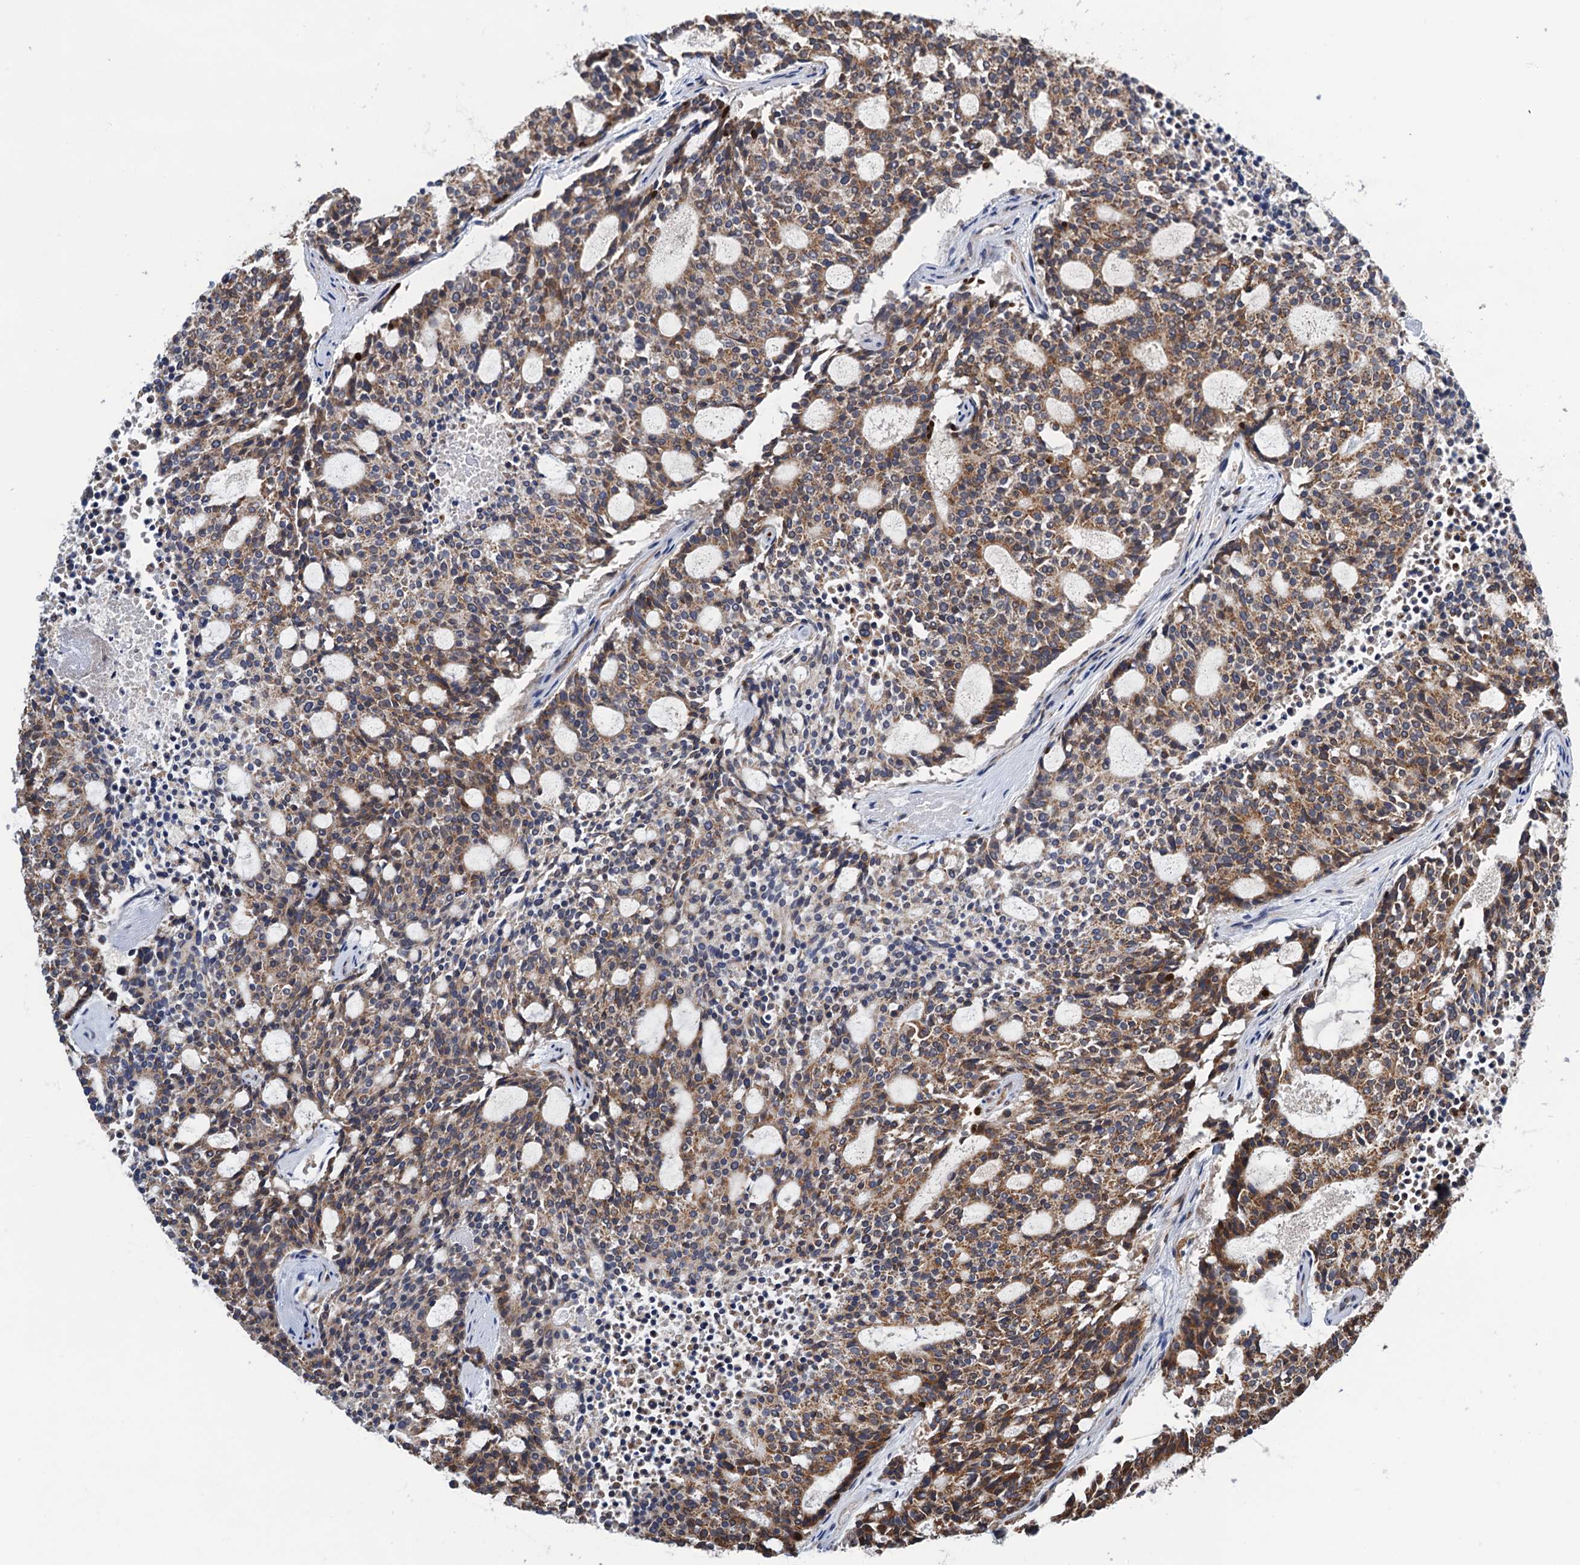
{"staining": {"intensity": "moderate", "quantity": ">75%", "location": "cytoplasmic/membranous"}, "tissue": "carcinoid", "cell_type": "Tumor cells", "image_type": "cancer", "snomed": [{"axis": "morphology", "description": "Carcinoid, malignant, NOS"}, {"axis": "topography", "description": "Pancreas"}], "caption": "Immunohistochemistry micrograph of neoplastic tissue: human carcinoid stained using immunohistochemistry reveals medium levels of moderate protein expression localized specifically in the cytoplasmic/membranous of tumor cells, appearing as a cytoplasmic/membranous brown color.", "gene": "CMPK2", "patient": {"sex": "female", "age": 54}}